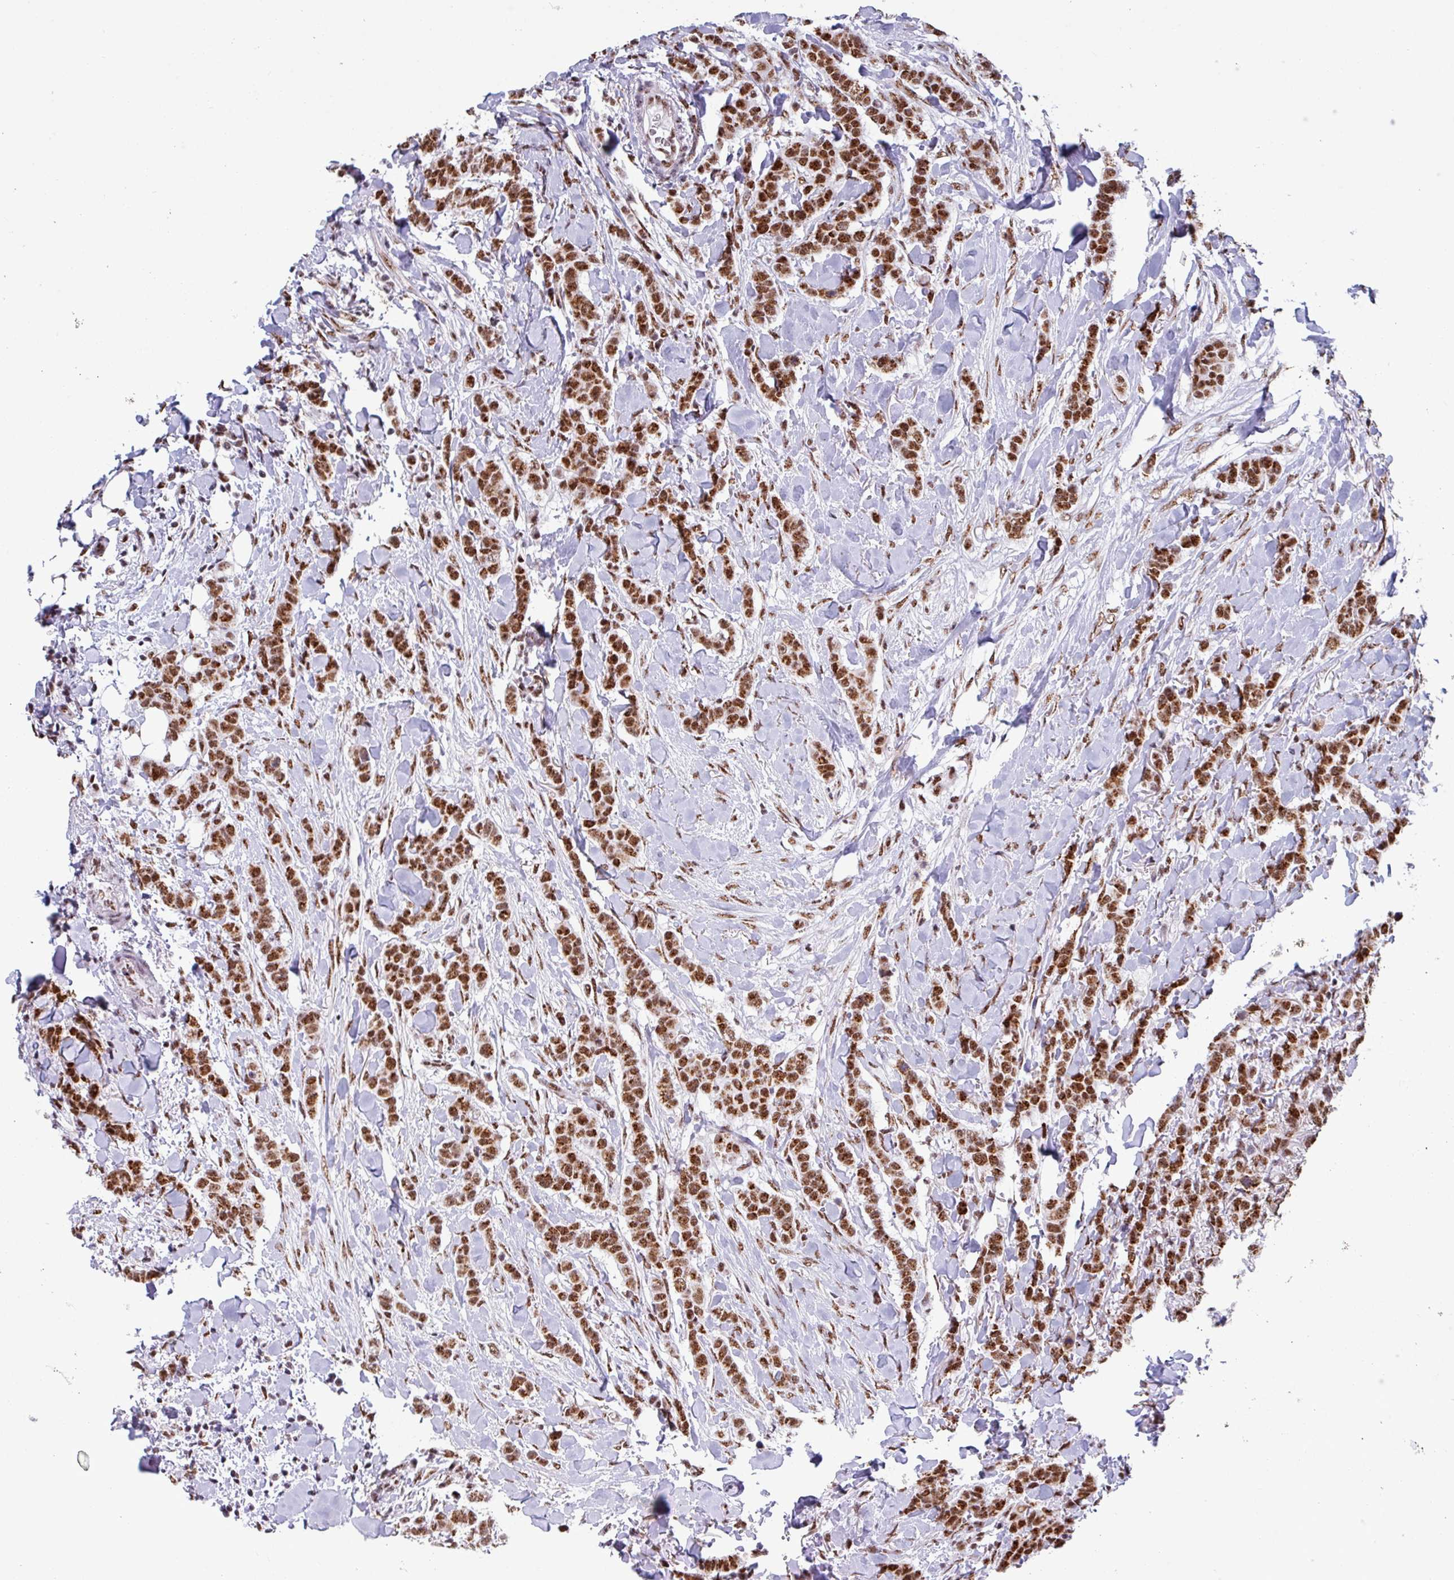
{"staining": {"intensity": "strong", "quantity": ">75%", "location": "nuclear"}, "tissue": "breast cancer", "cell_type": "Tumor cells", "image_type": "cancer", "snomed": [{"axis": "morphology", "description": "Duct carcinoma"}, {"axis": "topography", "description": "Breast"}], "caption": "Immunohistochemical staining of human breast infiltrating ductal carcinoma reveals strong nuclear protein staining in about >75% of tumor cells.", "gene": "PUF60", "patient": {"sex": "female", "age": 40}}